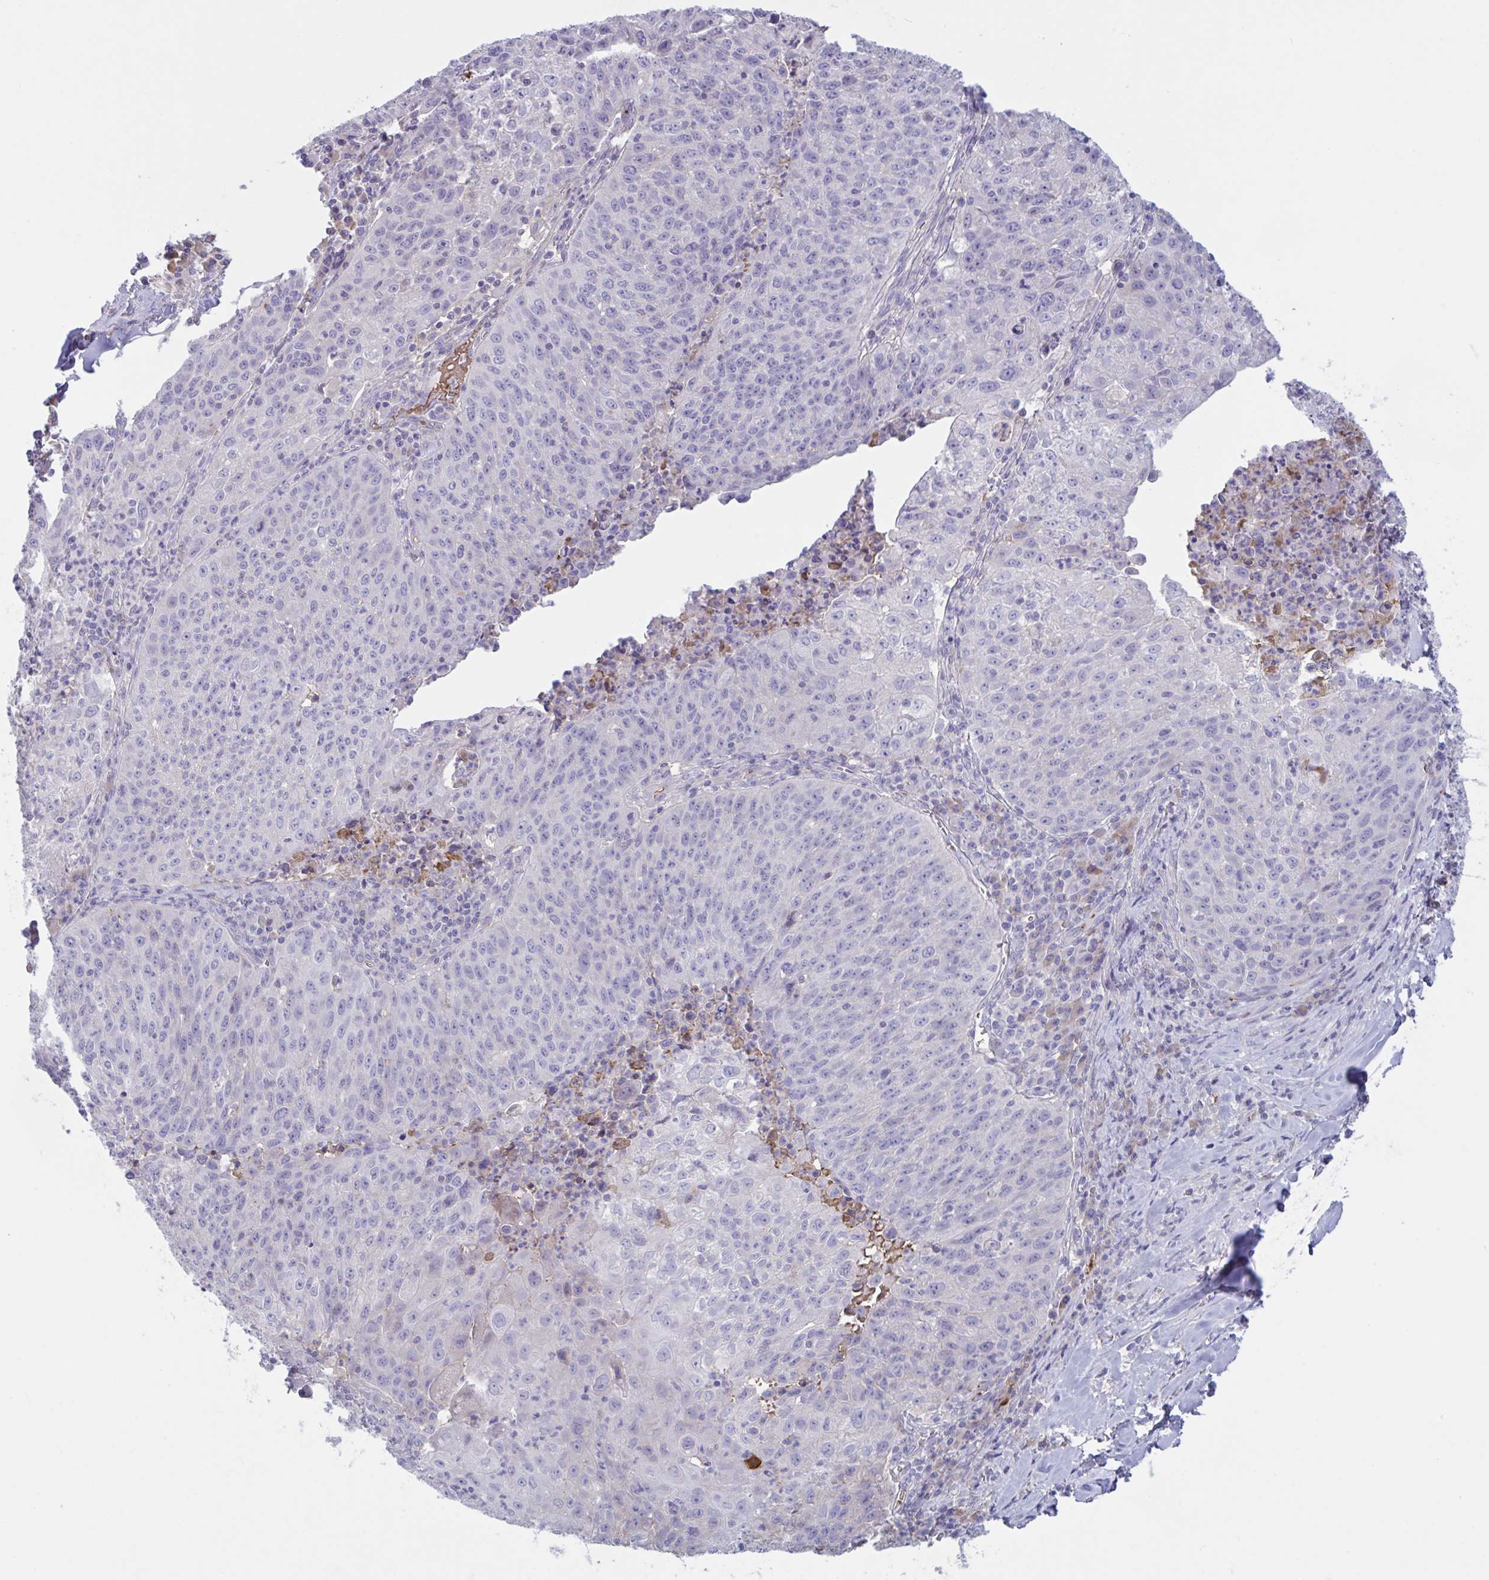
{"staining": {"intensity": "negative", "quantity": "none", "location": "none"}, "tissue": "lung cancer", "cell_type": "Tumor cells", "image_type": "cancer", "snomed": [{"axis": "morphology", "description": "Squamous cell carcinoma, NOS"}, {"axis": "morphology", "description": "Squamous cell carcinoma, metastatic, NOS"}, {"axis": "topography", "description": "Bronchus"}, {"axis": "topography", "description": "Lung"}], "caption": "This is an immunohistochemistry (IHC) image of lung cancer (squamous cell carcinoma). There is no positivity in tumor cells.", "gene": "IL1R1", "patient": {"sex": "male", "age": 62}}